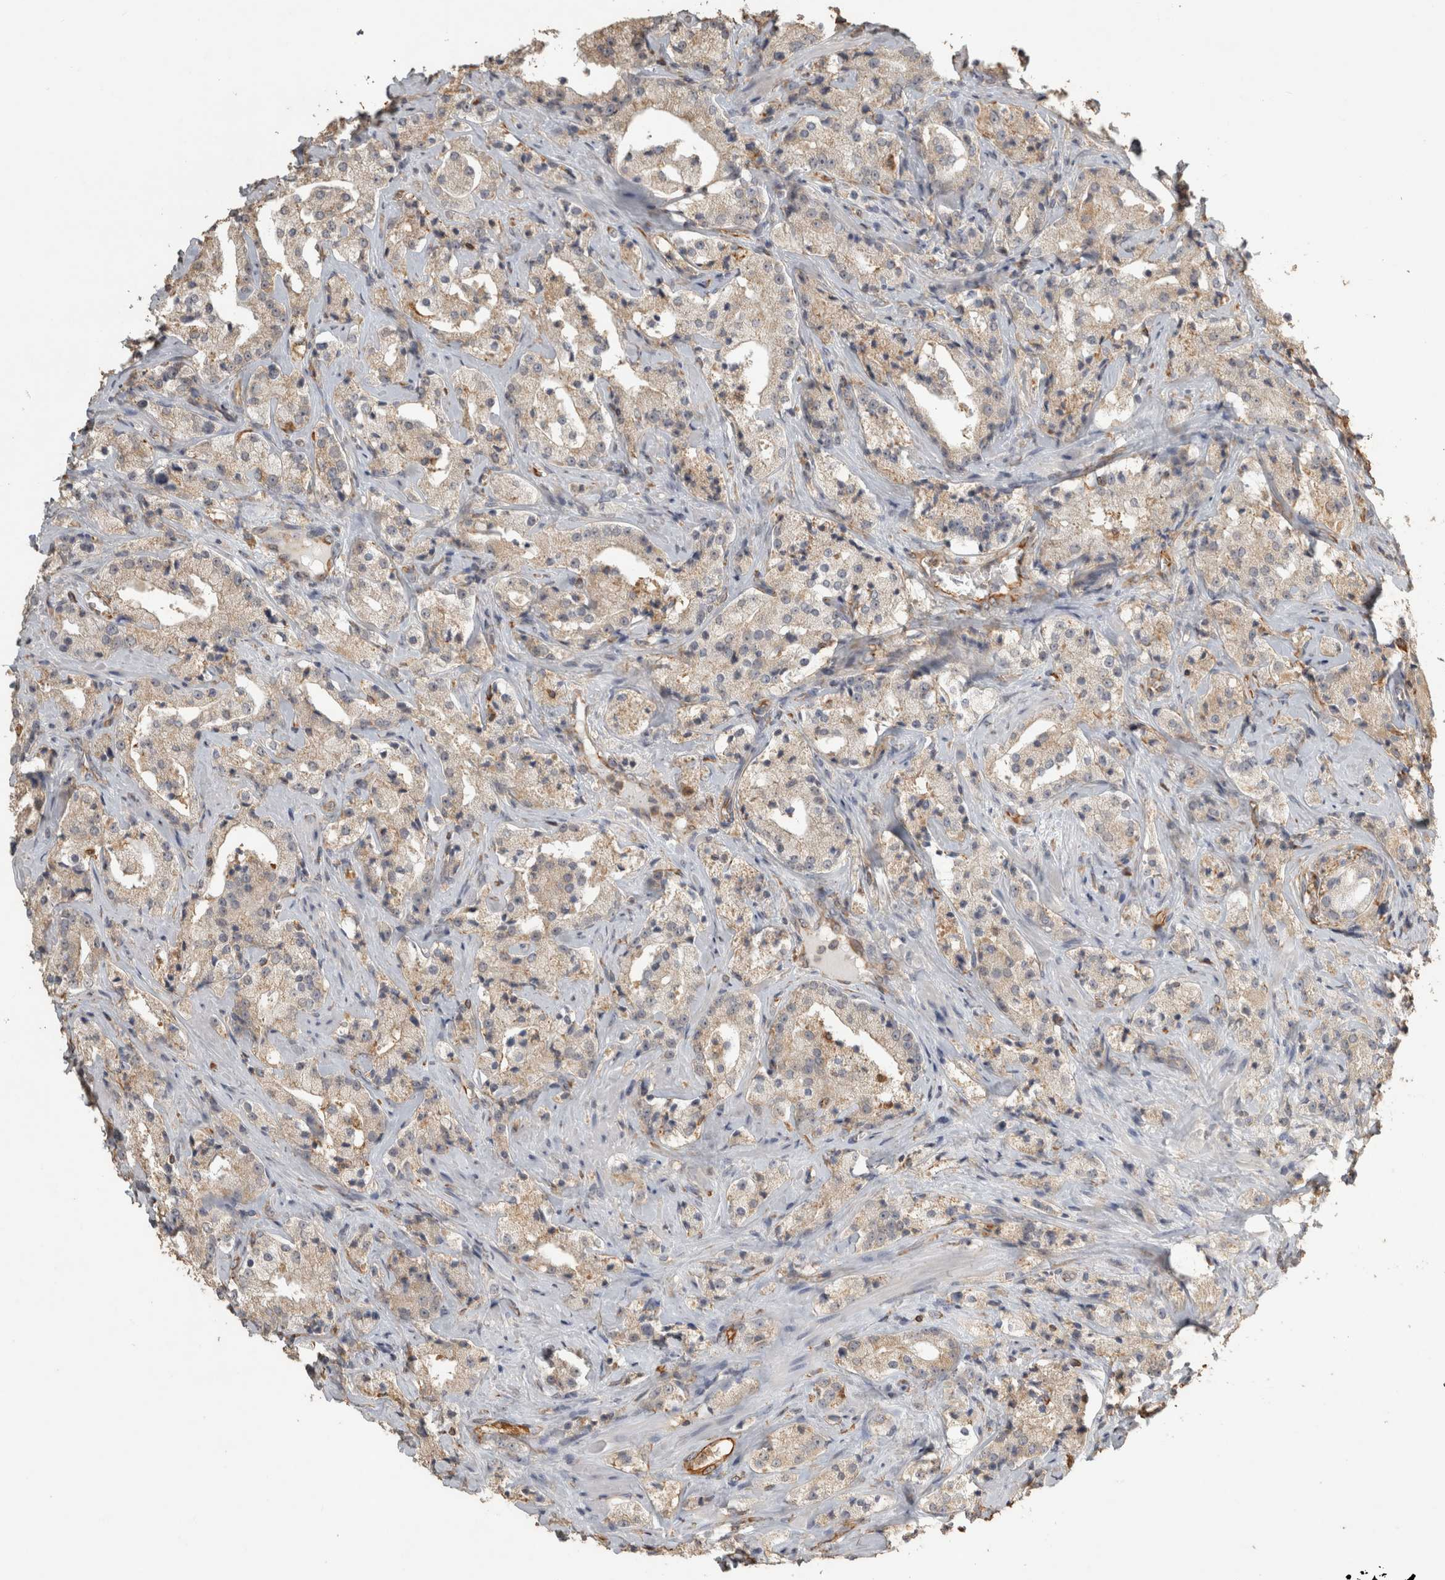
{"staining": {"intensity": "weak", "quantity": ">75%", "location": "cytoplasmic/membranous"}, "tissue": "prostate cancer", "cell_type": "Tumor cells", "image_type": "cancer", "snomed": [{"axis": "morphology", "description": "Adenocarcinoma, High grade"}, {"axis": "topography", "description": "Prostate"}], "caption": "About >75% of tumor cells in human prostate high-grade adenocarcinoma reveal weak cytoplasmic/membranous protein staining as visualized by brown immunohistochemical staining.", "gene": "REPS2", "patient": {"sex": "male", "age": 63}}